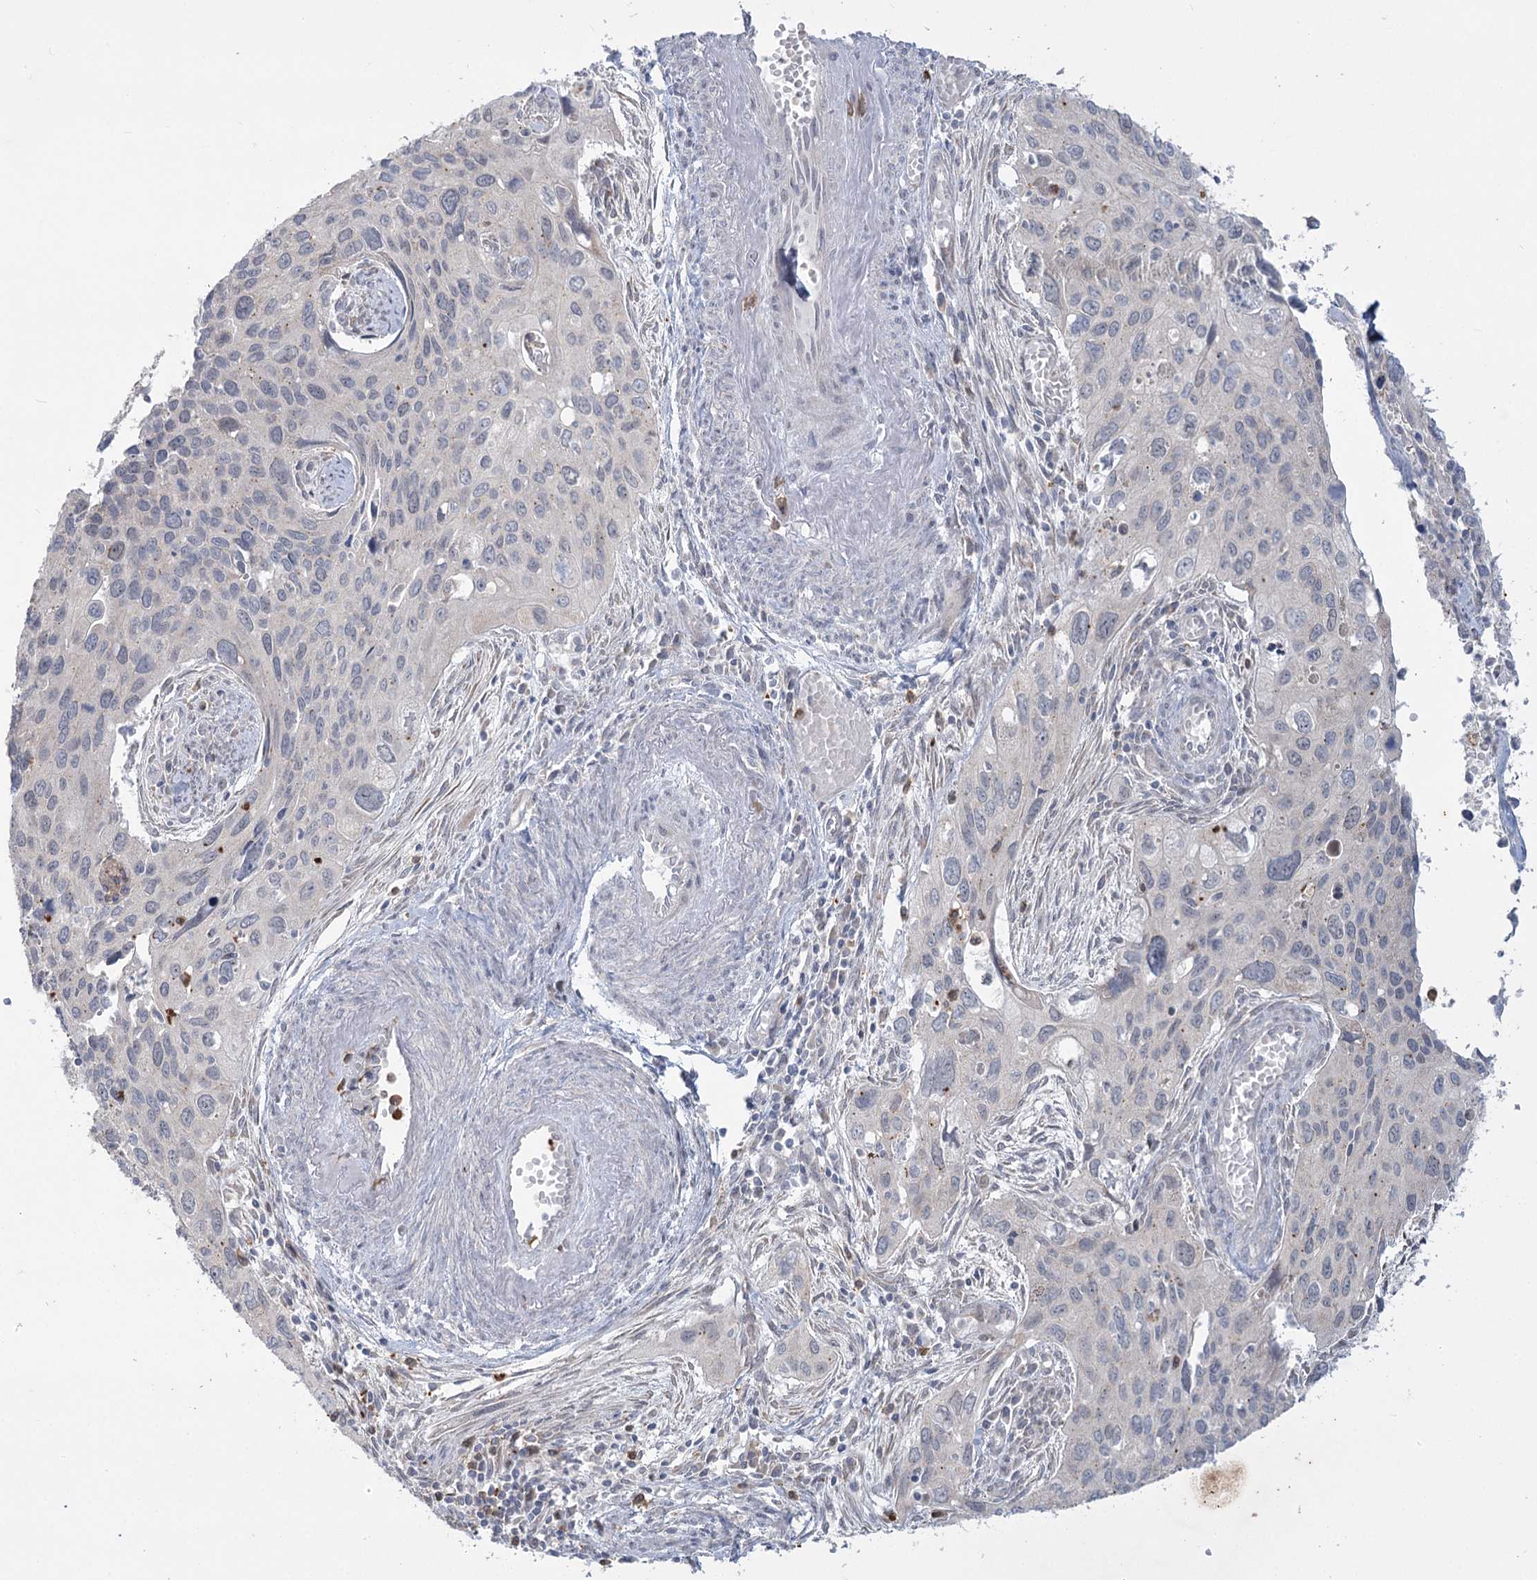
{"staining": {"intensity": "negative", "quantity": "none", "location": "none"}, "tissue": "cervical cancer", "cell_type": "Tumor cells", "image_type": "cancer", "snomed": [{"axis": "morphology", "description": "Squamous cell carcinoma, NOS"}, {"axis": "topography", "description": "Cervix"}], "caption": "This is an immunohistochemistry (IHC) photomicrograph of cervical cancer. There is no staining in tumor cells.", "gene": "PLA2G12A", "patient": {"sex": "female", "age": 55}}